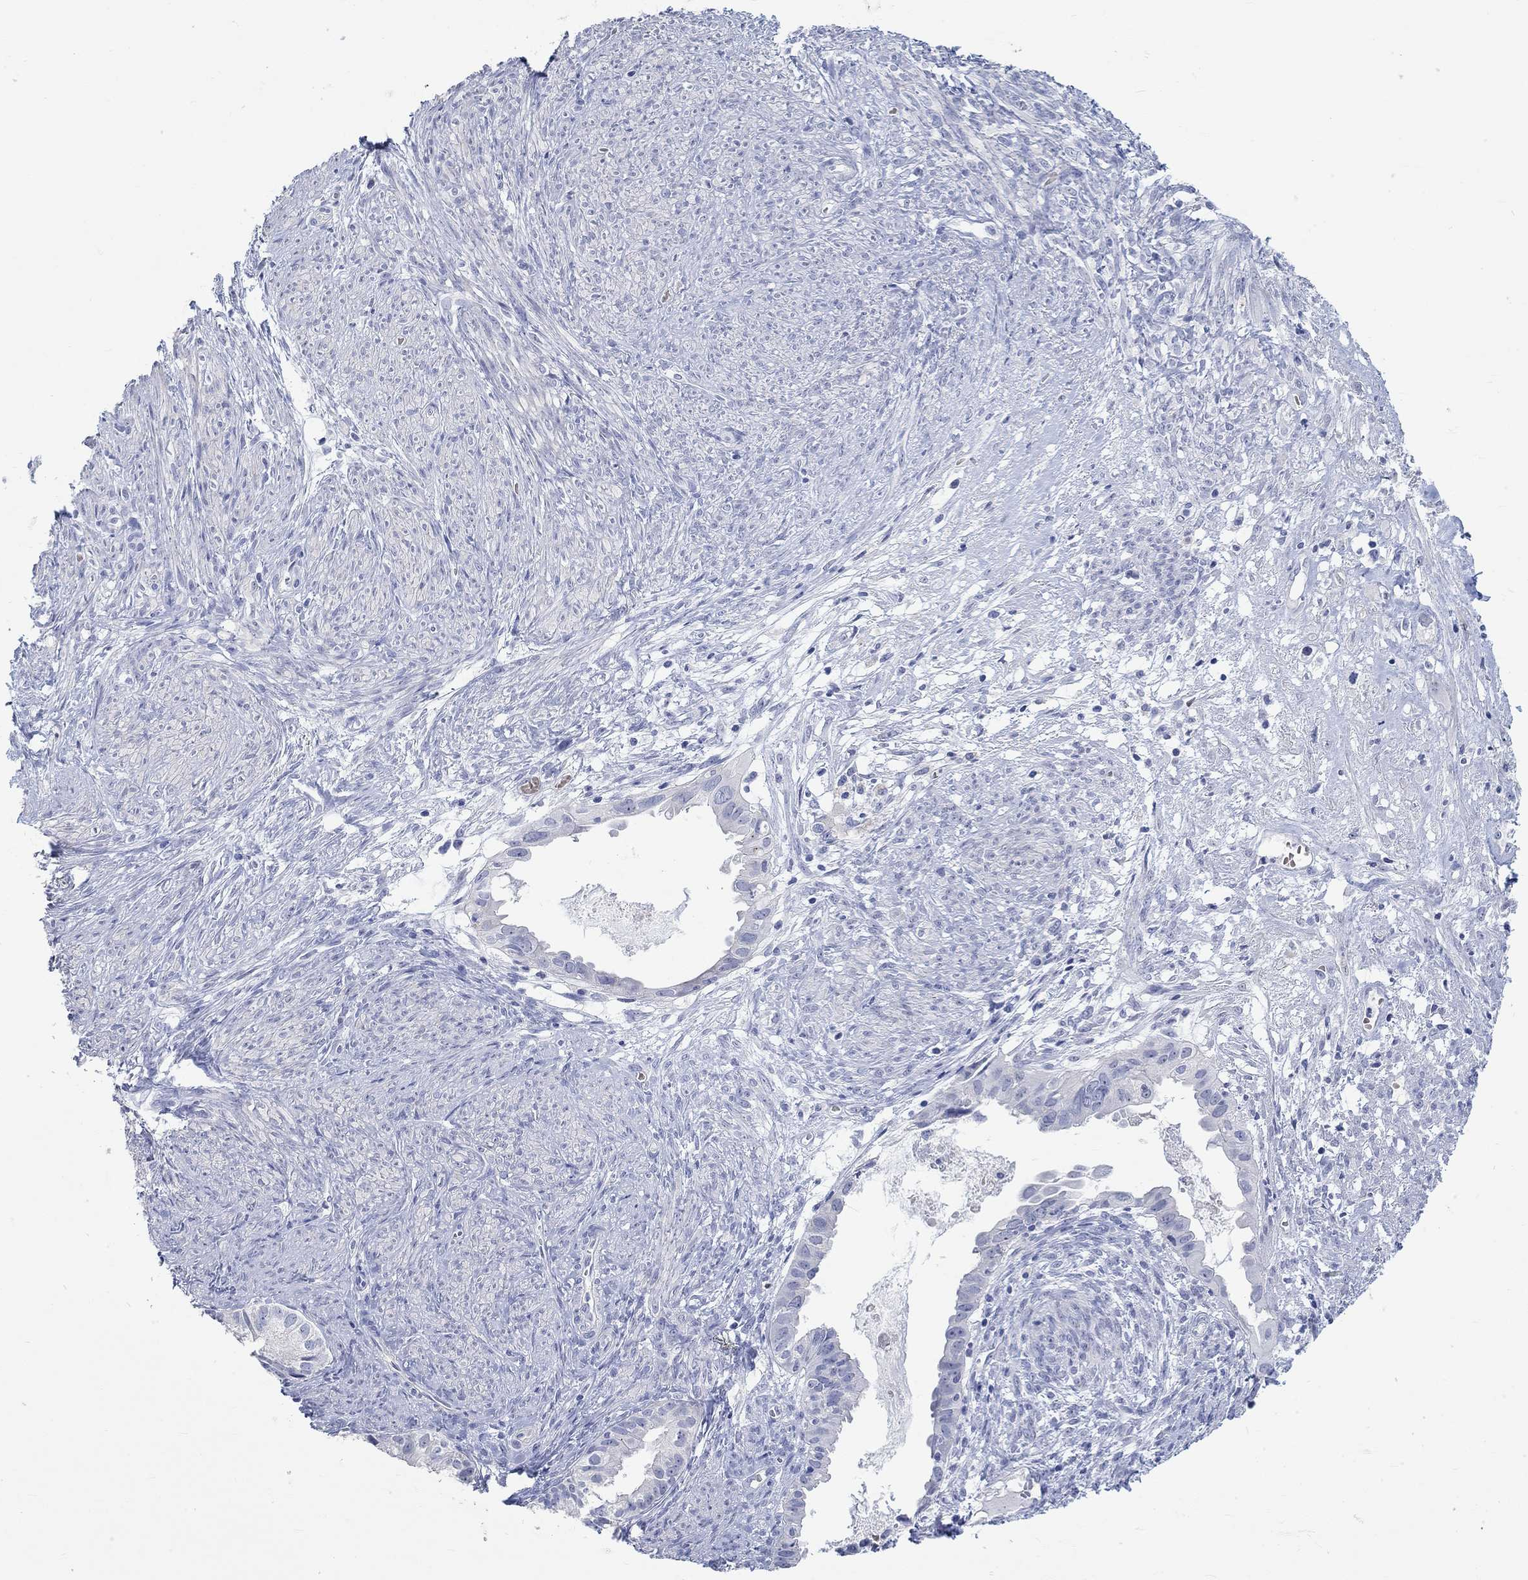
{"staining": {"intensity": "negative", "quantity": "none", "location": "none"}, "tissue": "endometrial cancer", "cell_type": "Tumor cells", "image_type": "cancer", "snomed": [{"axis": "morphology", "description": "Adenocarcinoma, NOS"}, {"axis": "topography", "description": "Endometrium"}], "caption": "IHC micrograph of neoplastic tissue: endometrial cancer stained with DAB shows no significant protein expression in tumor cells.", "gene": "GRIA3", "patient": {"sex": "female", "age": 86}}